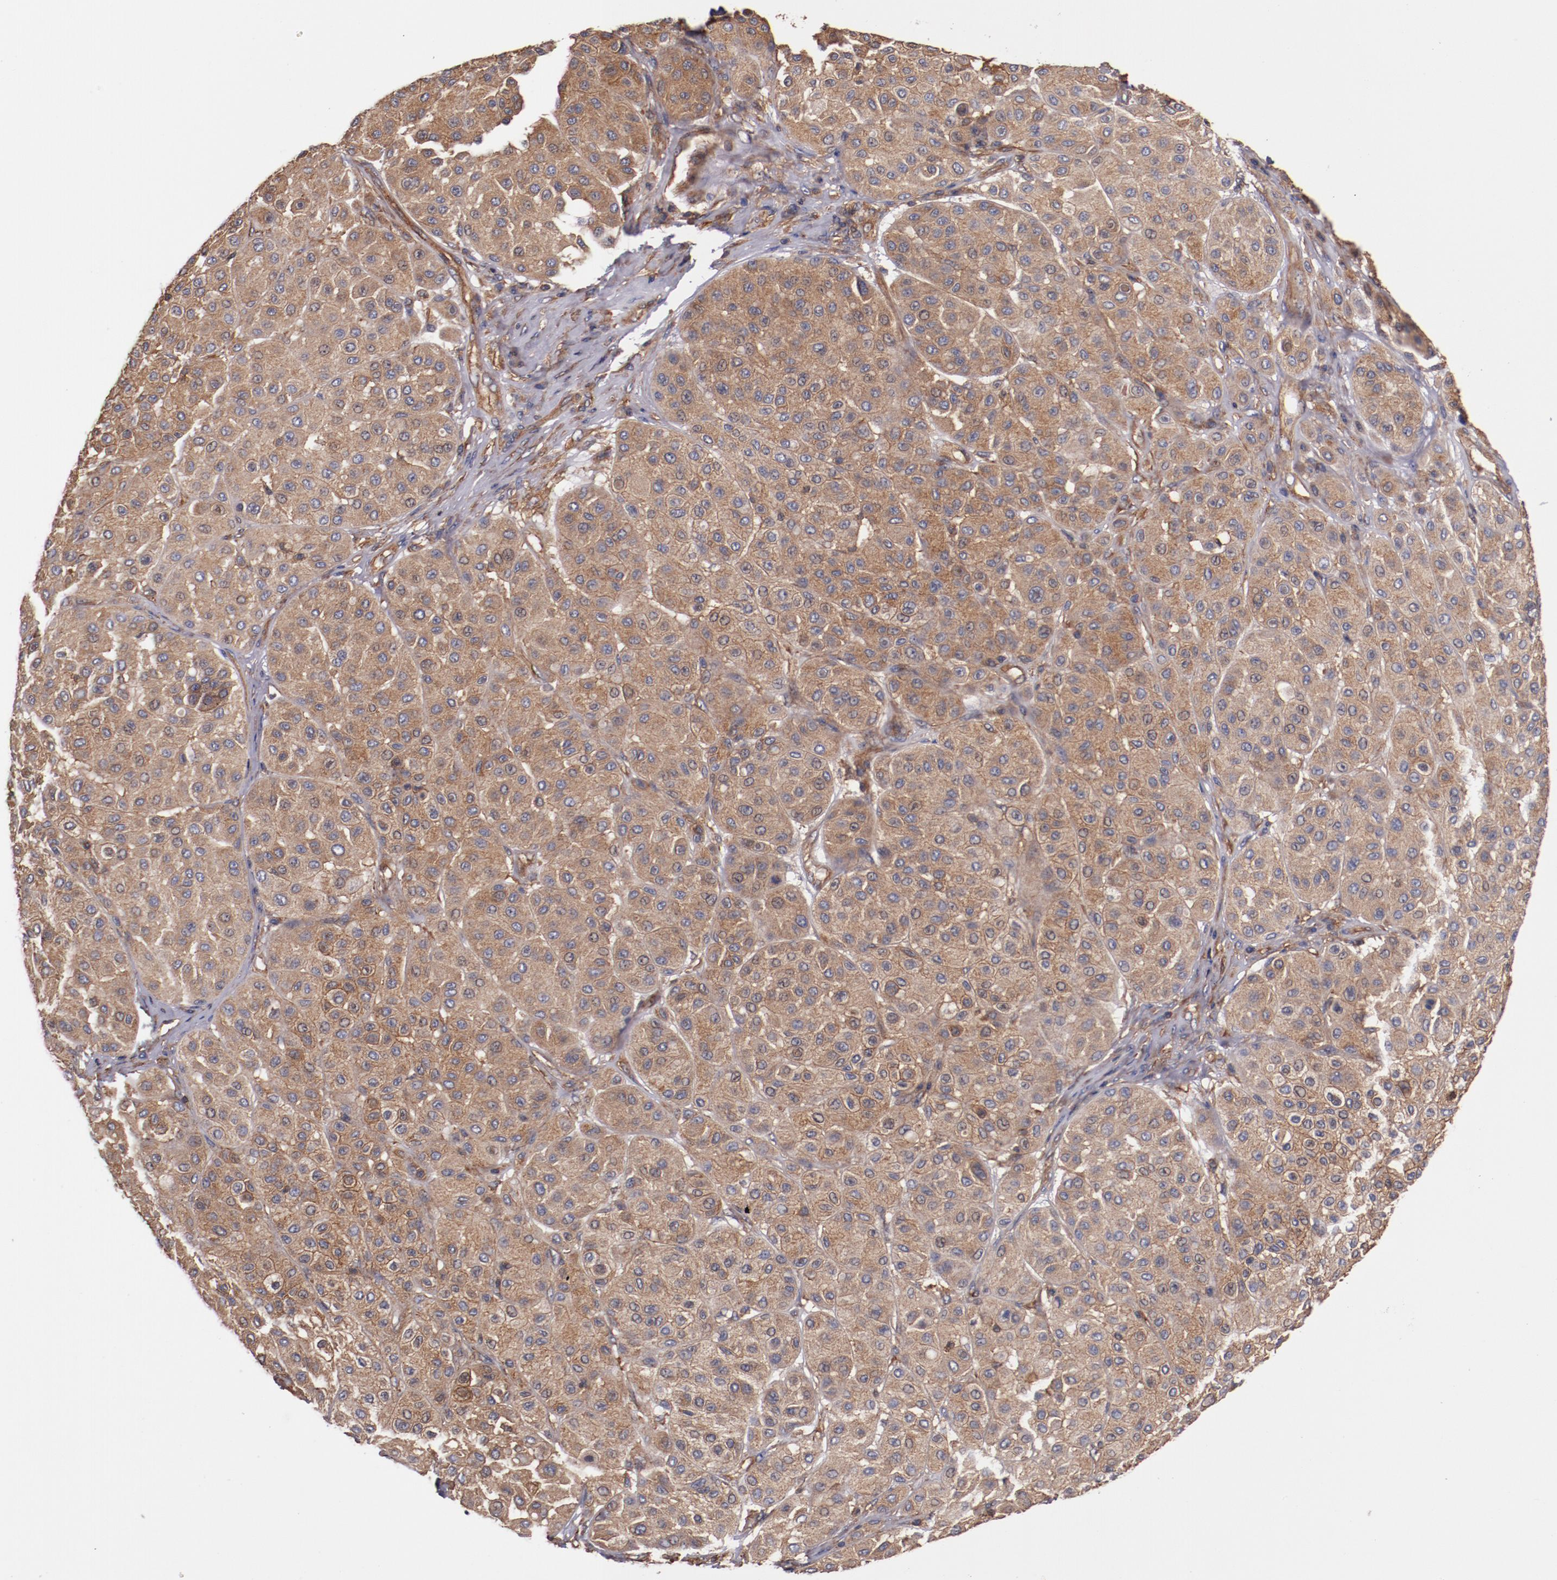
{"staining": {"intensity": "moderate", "quantity": ">75%", "location": "cytoplasmic/membranous"}, "tissue": "melanoma", "cell_type": "Tumor cells", "image_type": "cancer", "snomed": [{"axis": "morphology", "description": "Normal tissue, NOS"}, {"axis": "morphology", "description": "Malignant melanoma, Metastatic site"}, {"axis": "topography", "description": "Skin"}], "caption": "An image showing moderate cytoplasmic/membranous positivity in approximately >75% of tumor cells in malignant melanoma (metastatic site), as visualized by brown immunohistochemical staining.", "gene": "TMOD3", "patient": {"sex": "male", "age": 41}}